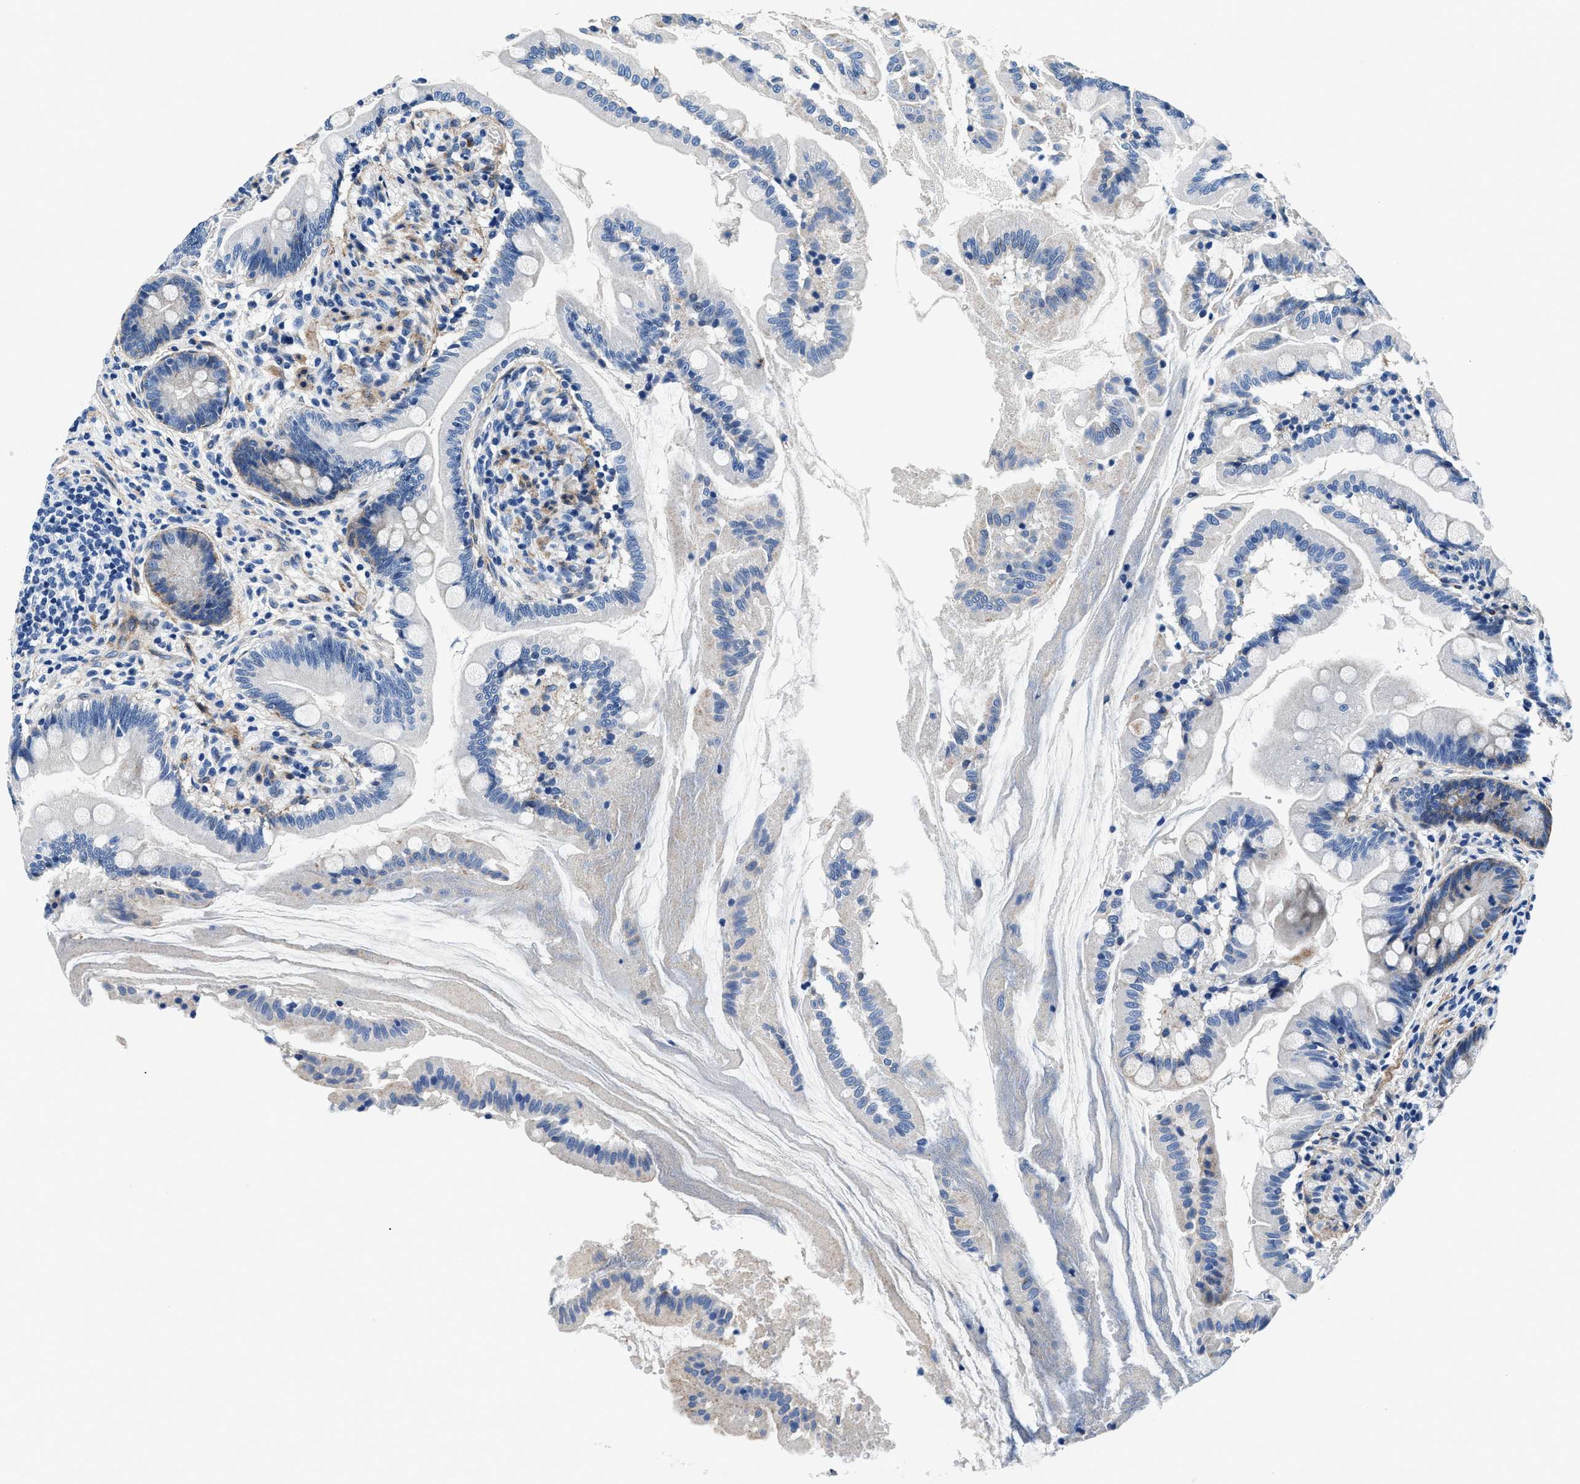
{"staining": {"intensity": "moderate", "quantity": "<25%", "location": "cytoplasmic/membranous"}, "tissue": "small intestine", "cell_type": "Glandular cells", "image_type": "normal", "snomed": [{"axis": "morphology", "description": "Normal tissue, NOS"}, {"axis": "topography", "description": "Small intestine"}], "caption": "A brown stain shows moderate cytoplasmic/membranous staining of a protein in glandular cells of benign human small intestine.", "gene": "DAG1", "patient": {"sex": "female", "age": 56}}